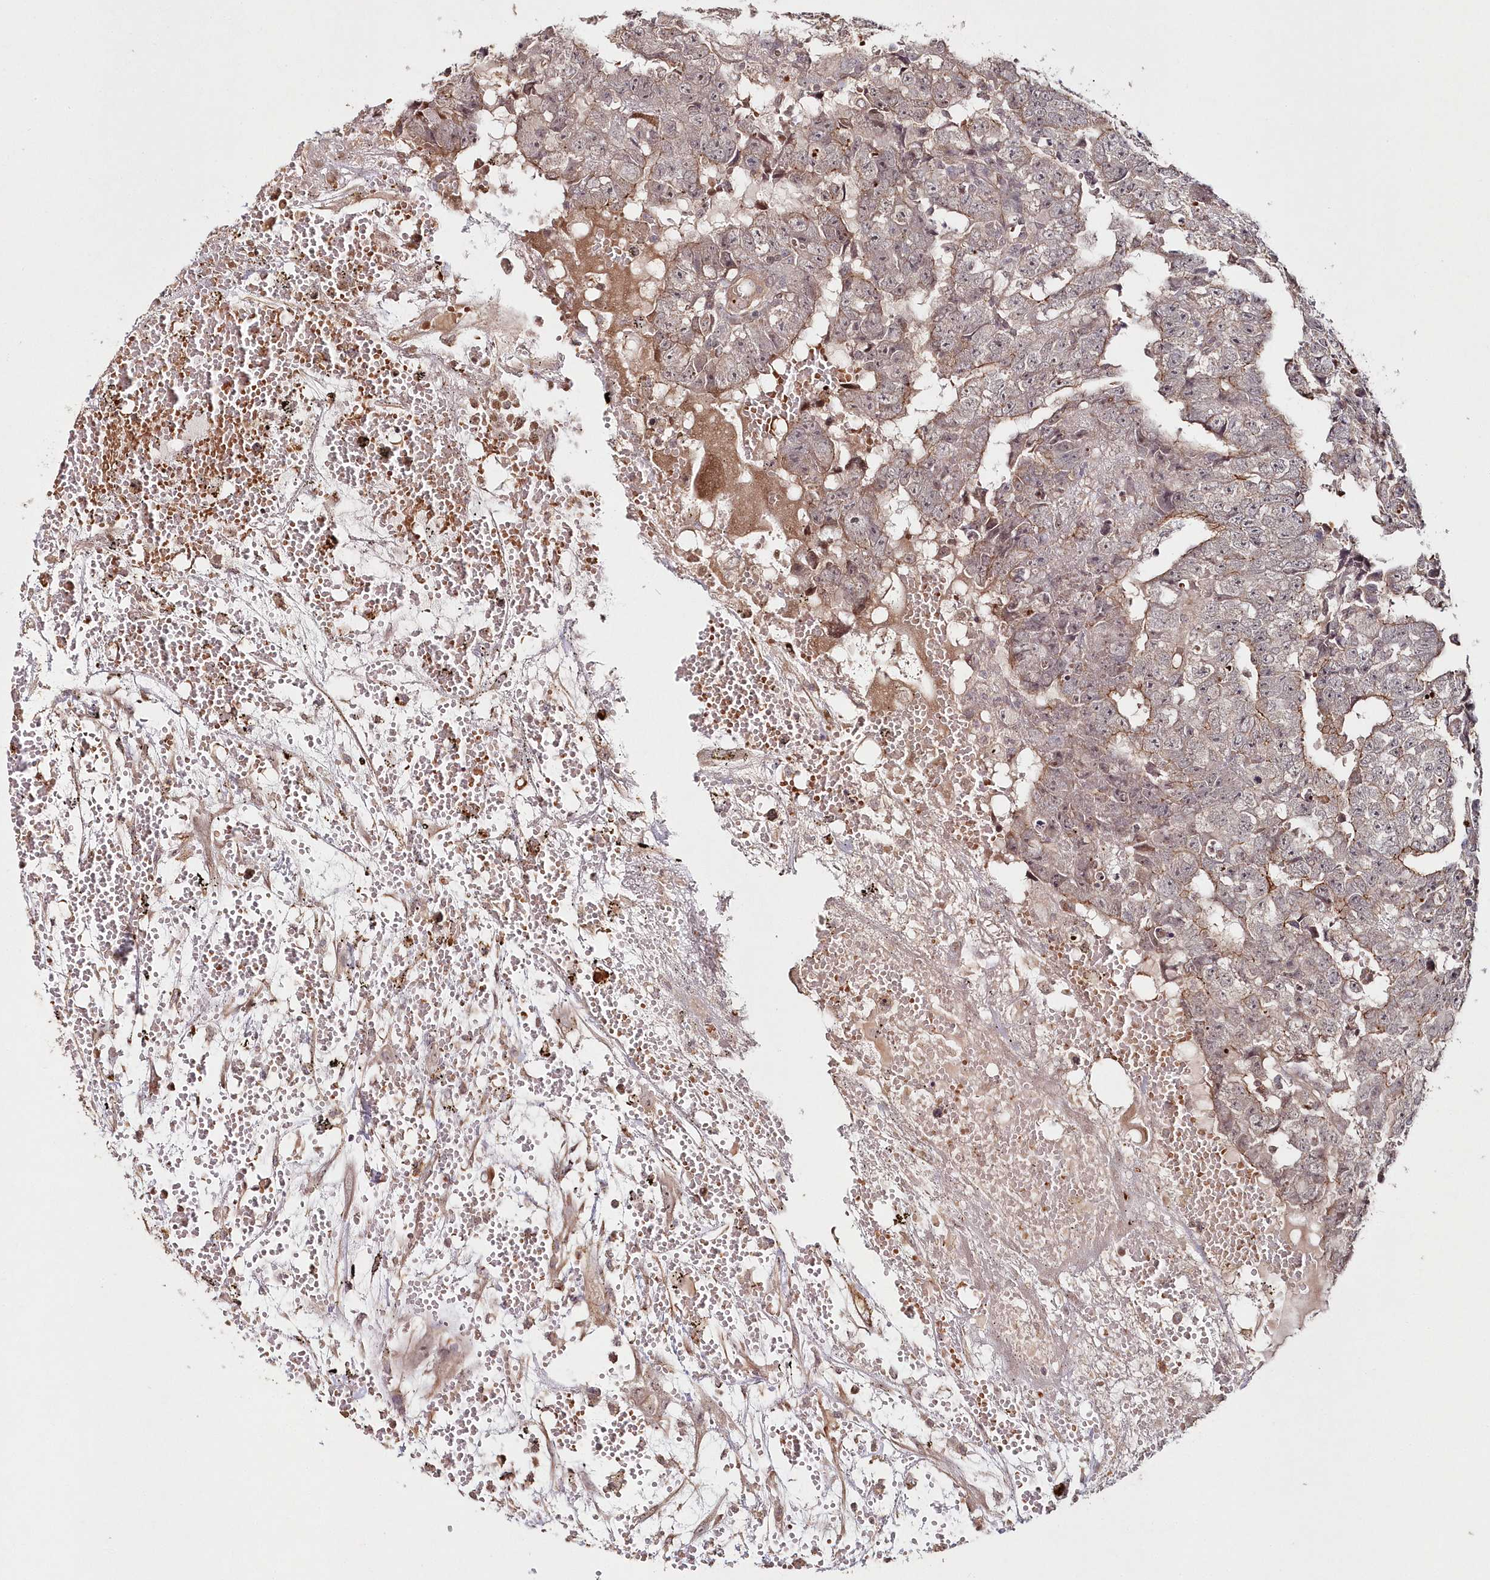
{"staining": {"intensity": "moderate", "quantity": "<25%", "location": "cytoplasmic/membranous"}, "tissue": "testis cancer", "cell_type": "Tumor cells", "image_type": "cancer", "snomed": [{"axis": "morphology", "description": "Carcinoma, Embryonal, NOS"}, {"axis": "topography", "description": "Testis"}], "caption": "Protein expression analysis of human testis cancer (embryonal carcinoma) reveals moderate cytoplasmic/membranous expression in about <25% of tumor cells.", "gene": "HYCC2", "patient": {"sex": "male", "age": 25}}